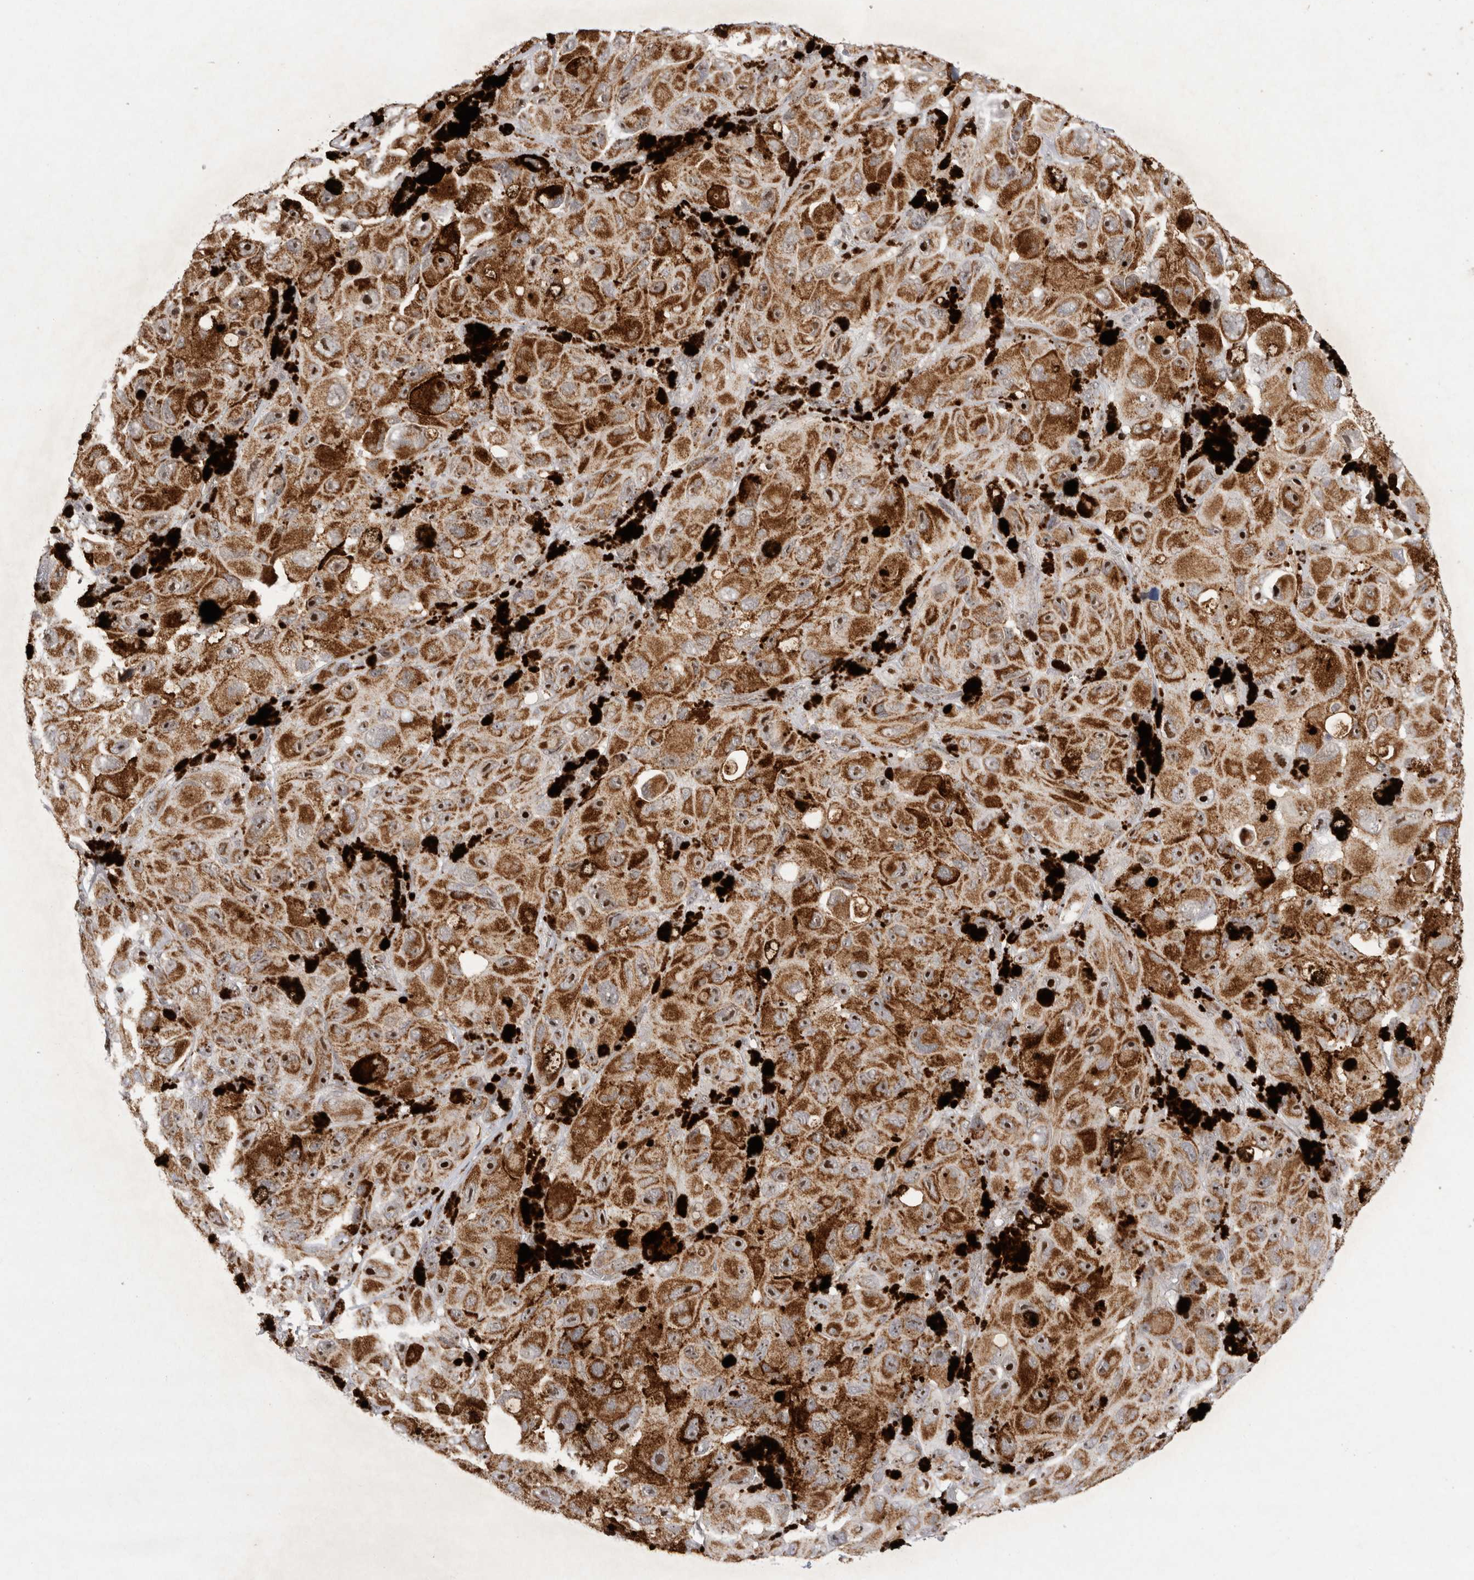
{"staining": {"intensity": "moderate", "quantity": ">75%", "location": "cytoplasmic/membranous,nuclear"}, "tissue": "melanoma", "cell_type": "Tumor cells", "image_type": "cancer", "snomed": [{"axis": "morphology", "description": "Malignant melanoma, NOS"}, {"axis": "topography", "description": "Skin"}], "caption": "Protein expression analysis of human malignant melanoma reveals moderate cytoplasmic/membranous and nuclear expression in approximately >75% of tumor cells.", "gene": "MRPL37", "patient": {"sex": "female", "age": 73}}